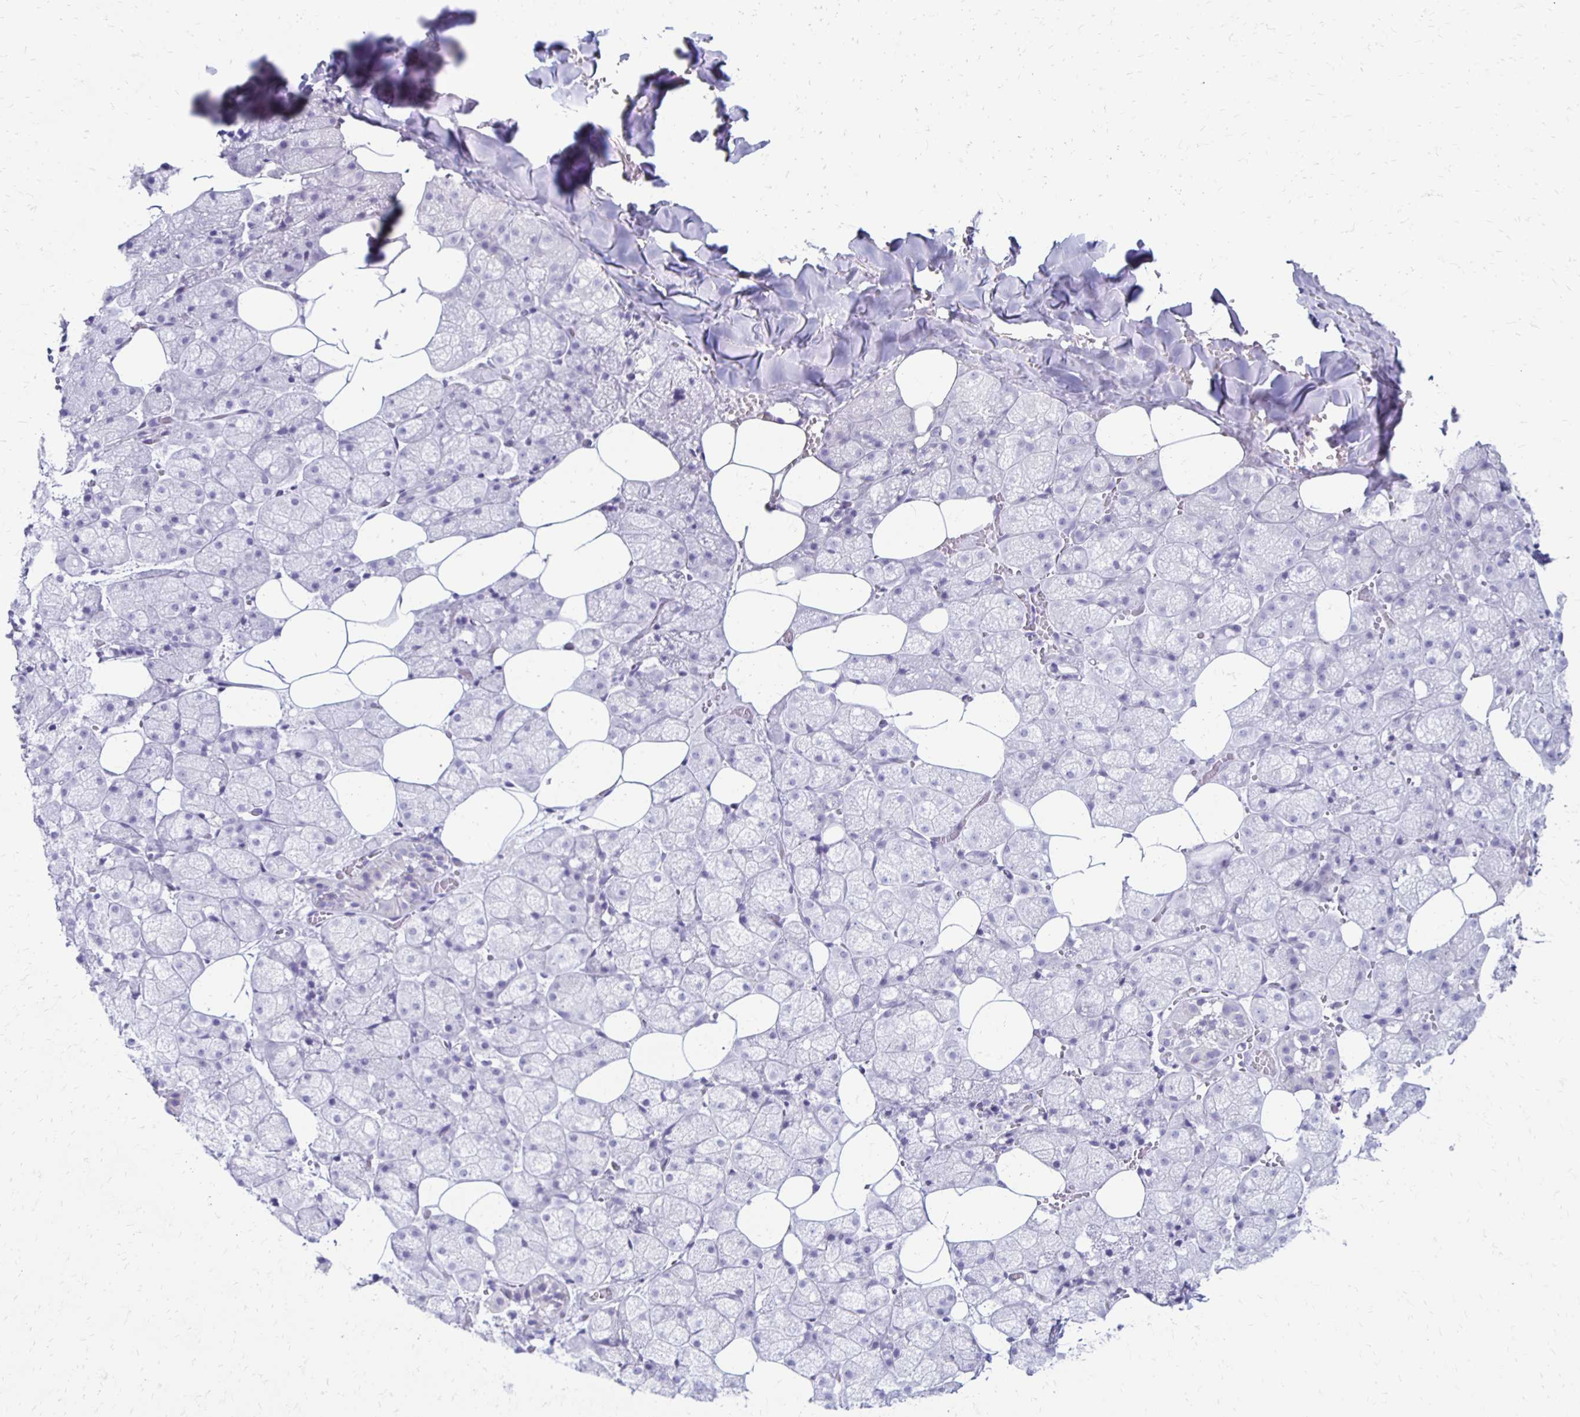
{"staining": {"intensity": "negative", "quantity": "none", "location": "none"}, "tissue": "salivary gland", "cell_type": "Glandular cells", "image_type": "normal", "snomed": [{"axis": "morphology", "description": "Normal tissue, NOS"}, {"axis": "topography", "description": "Salivary gland"}, {"axis": "topography", "description": "Peripheral nerve tissue"}], "caption": "DAB (3,3'-diaminobenzidine) immunohistochemical staining of benign human salivary gland demonstrates no significant expression in glandular cells.", "gene": "RYR1", "patient": {"sex": "male", "age": 38}}